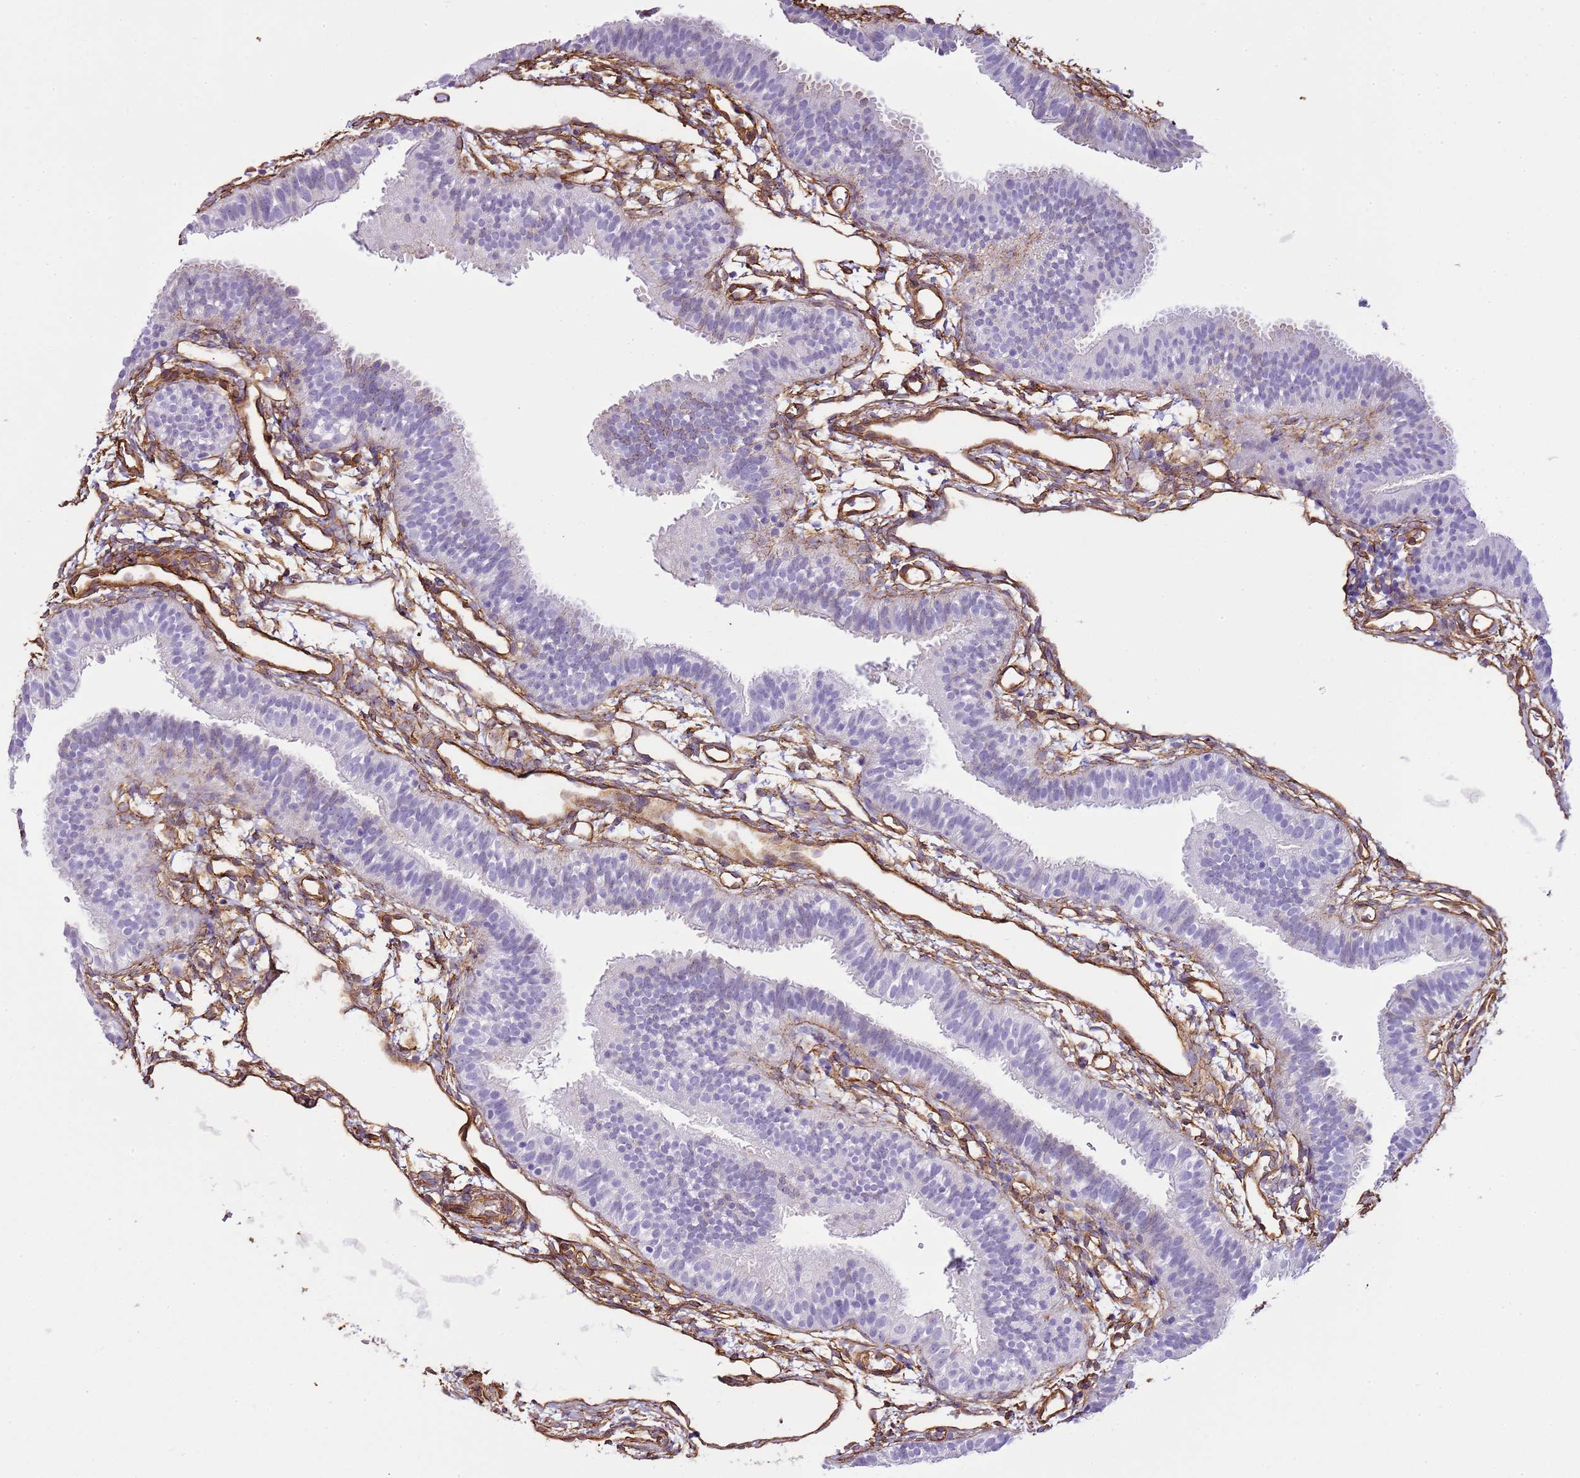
{"staining": {"intensity": "negative", "quantity": "none", "location": "none"}, "tissue": "fallopian tube", "cell_type": "Glandular cells", "image_type": "normal", "snomed": [{"axis": "morphology", "description": "Normal tissue, NOS"}, {"axis": "topography", "description": "Fallopian tube"}], "caption": "Immunohistochemical staining of normal fallopian tube shows no significant staining in glandular cells. (DAB (3,3'-diaminobenzidine) IHC, high magnification).", "gene": "CTDSPL", "patient": {"sex": "female", "age": 35}}